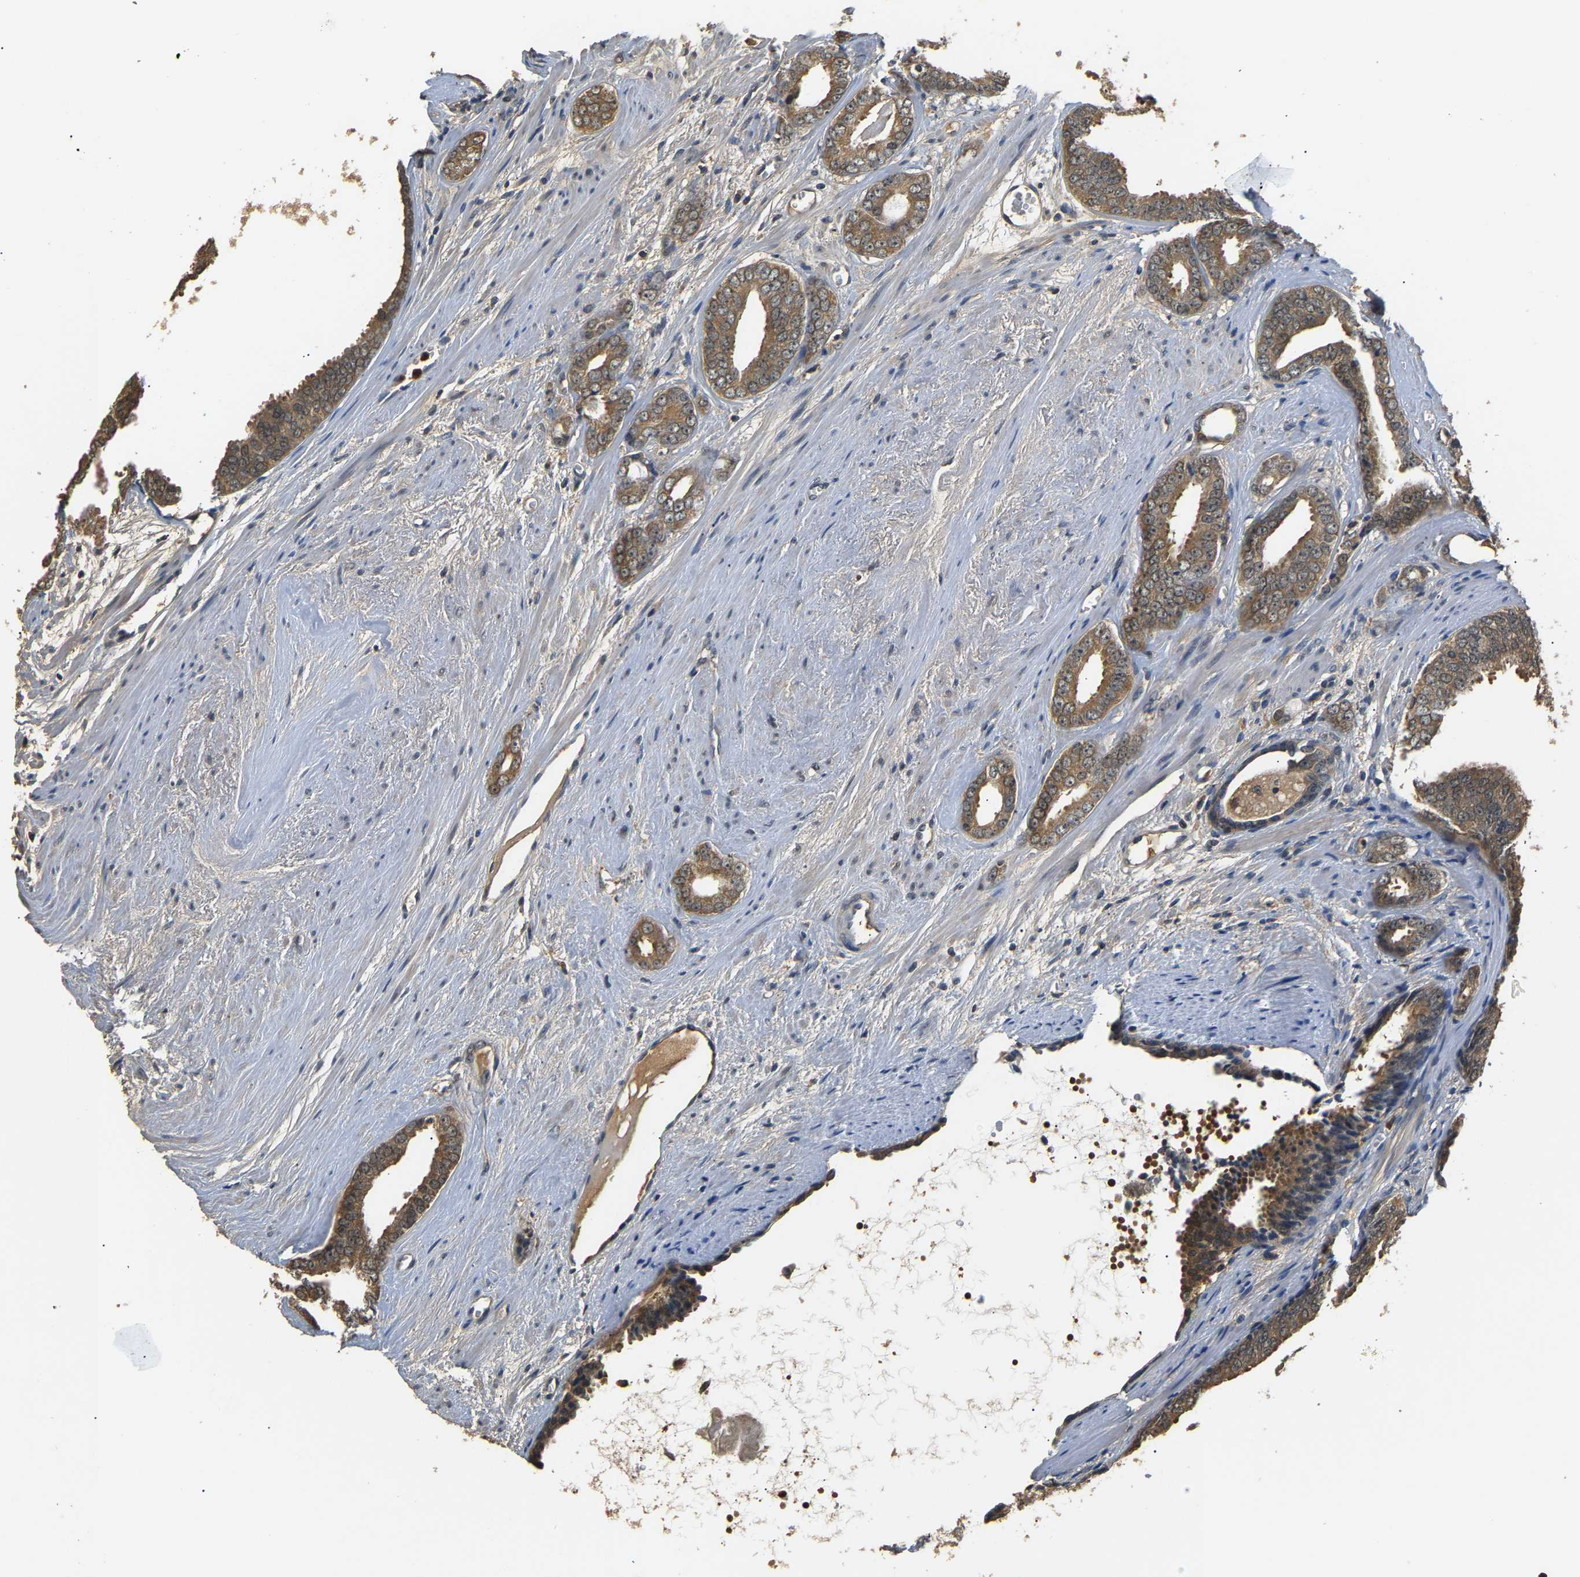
{"staining": {"intensity": "moderate", "quantity": ">75%", "location": "cytoplasmic/membranous"}, "tissue": "prostate cancer", "cell_type": "Tumor cells", "image_type": "cancer", "snomed": [{"axis": "morphology", "description": "Adenocarcinoma, Medium grade"}, {"axis": "topography", "description": "Prostate"}], "caption": "This is an image of IHC staining of prostate medium-grade adenocarcinoma, which shows moderate expression in the cytoplasmic/membranous of tumor cells.", "gene": "GPI", "patient": {"sex": "male", "age": 79}}